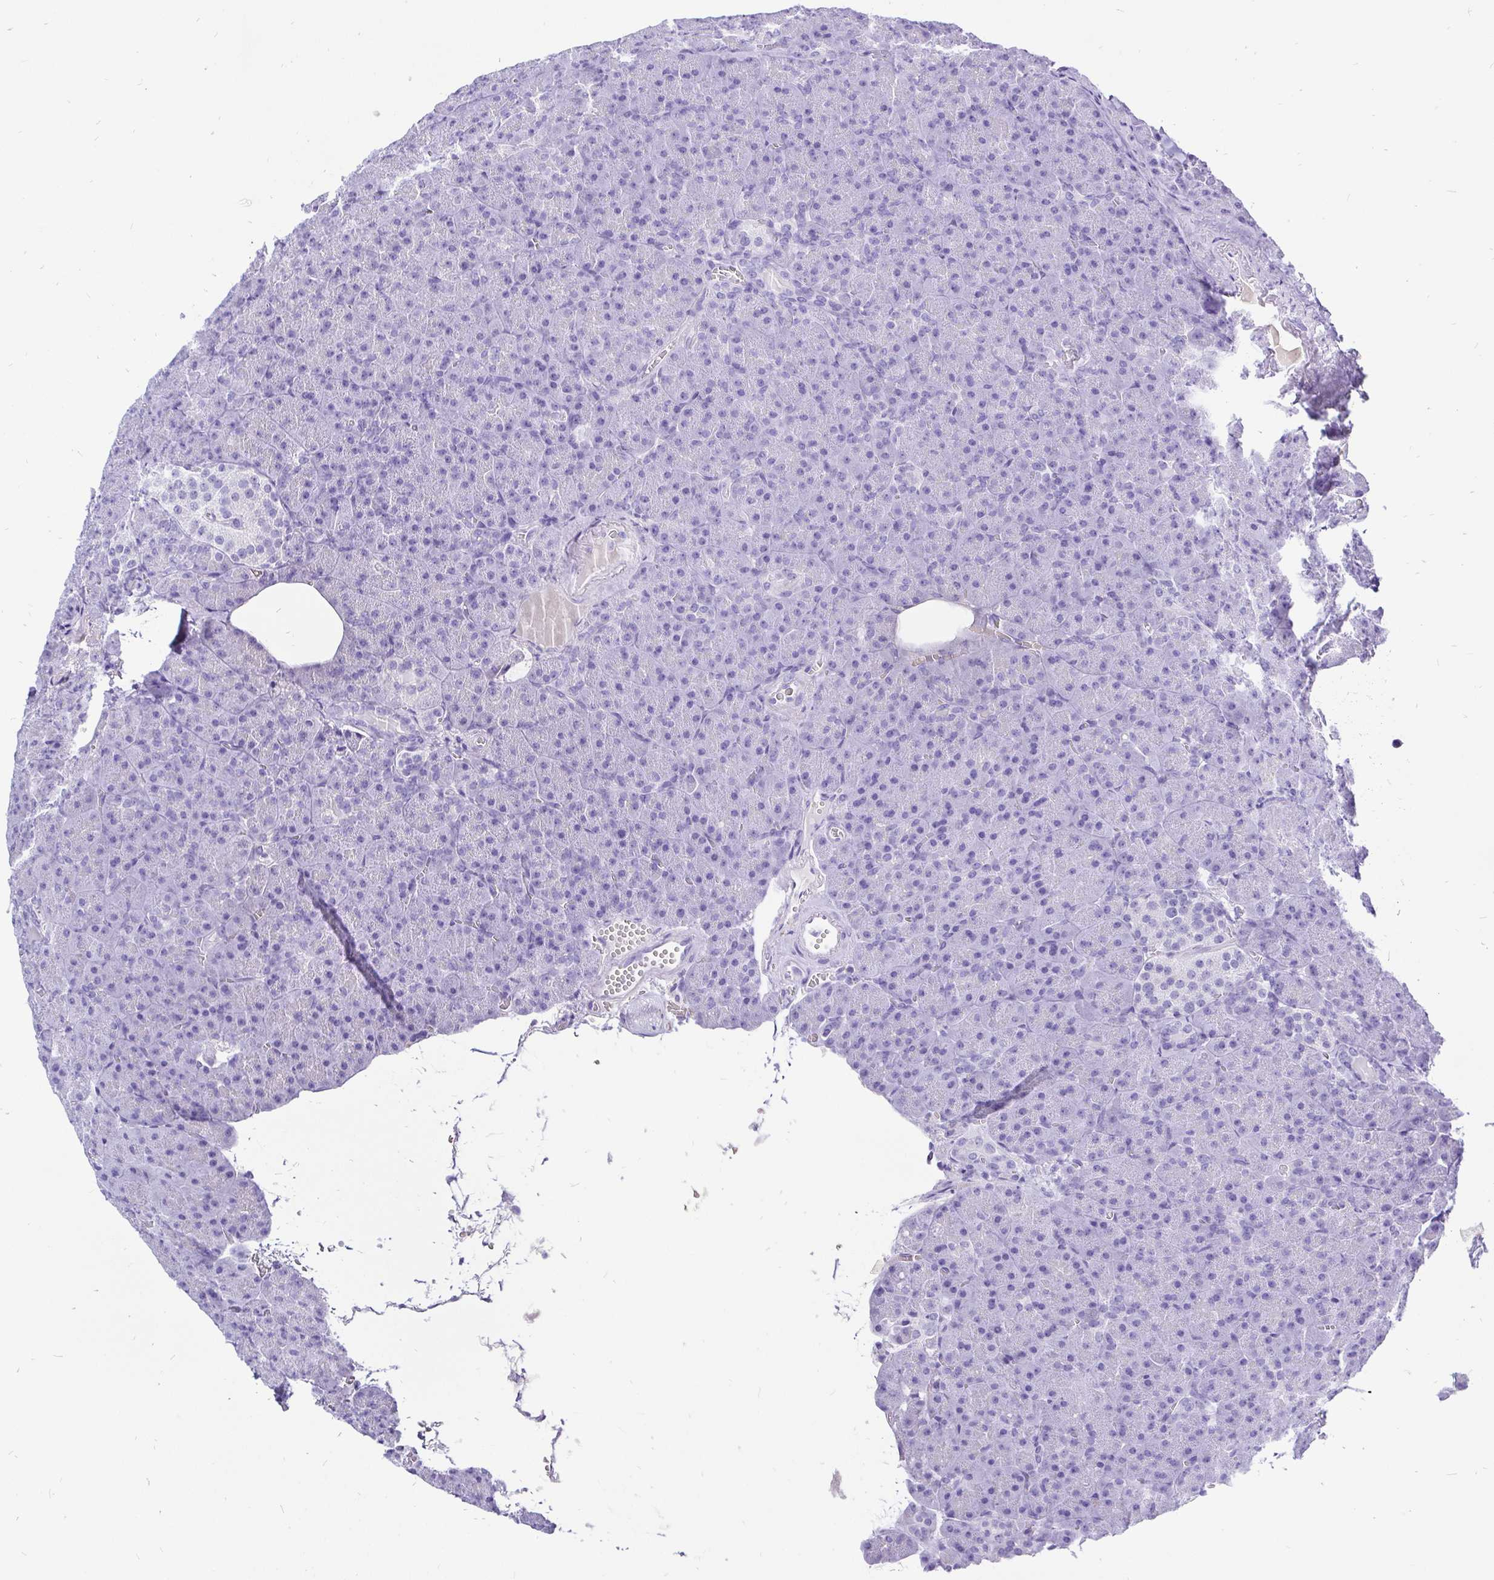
{"staining": {"intensity": "negative", "quantity": "none", "location": "none"}, "tissue": "pancreas", "cell_type": "Exocrine glandular cells", "image_type": "normal", "snomed": [{"axis": "morphology", "description": "Normal tissue, NOS"}, {"axis": "topography", "description": "Pancreas"}], "caption": "The histopathology image exhibits no staining of exocrine glandular cells in benign pancreas. The staining is performed using DAB brown chromogen with nuclei counter-stained in using hematoxylin.", "gene": "KRT13", "patient": {"sex": "female", "age": 74}}